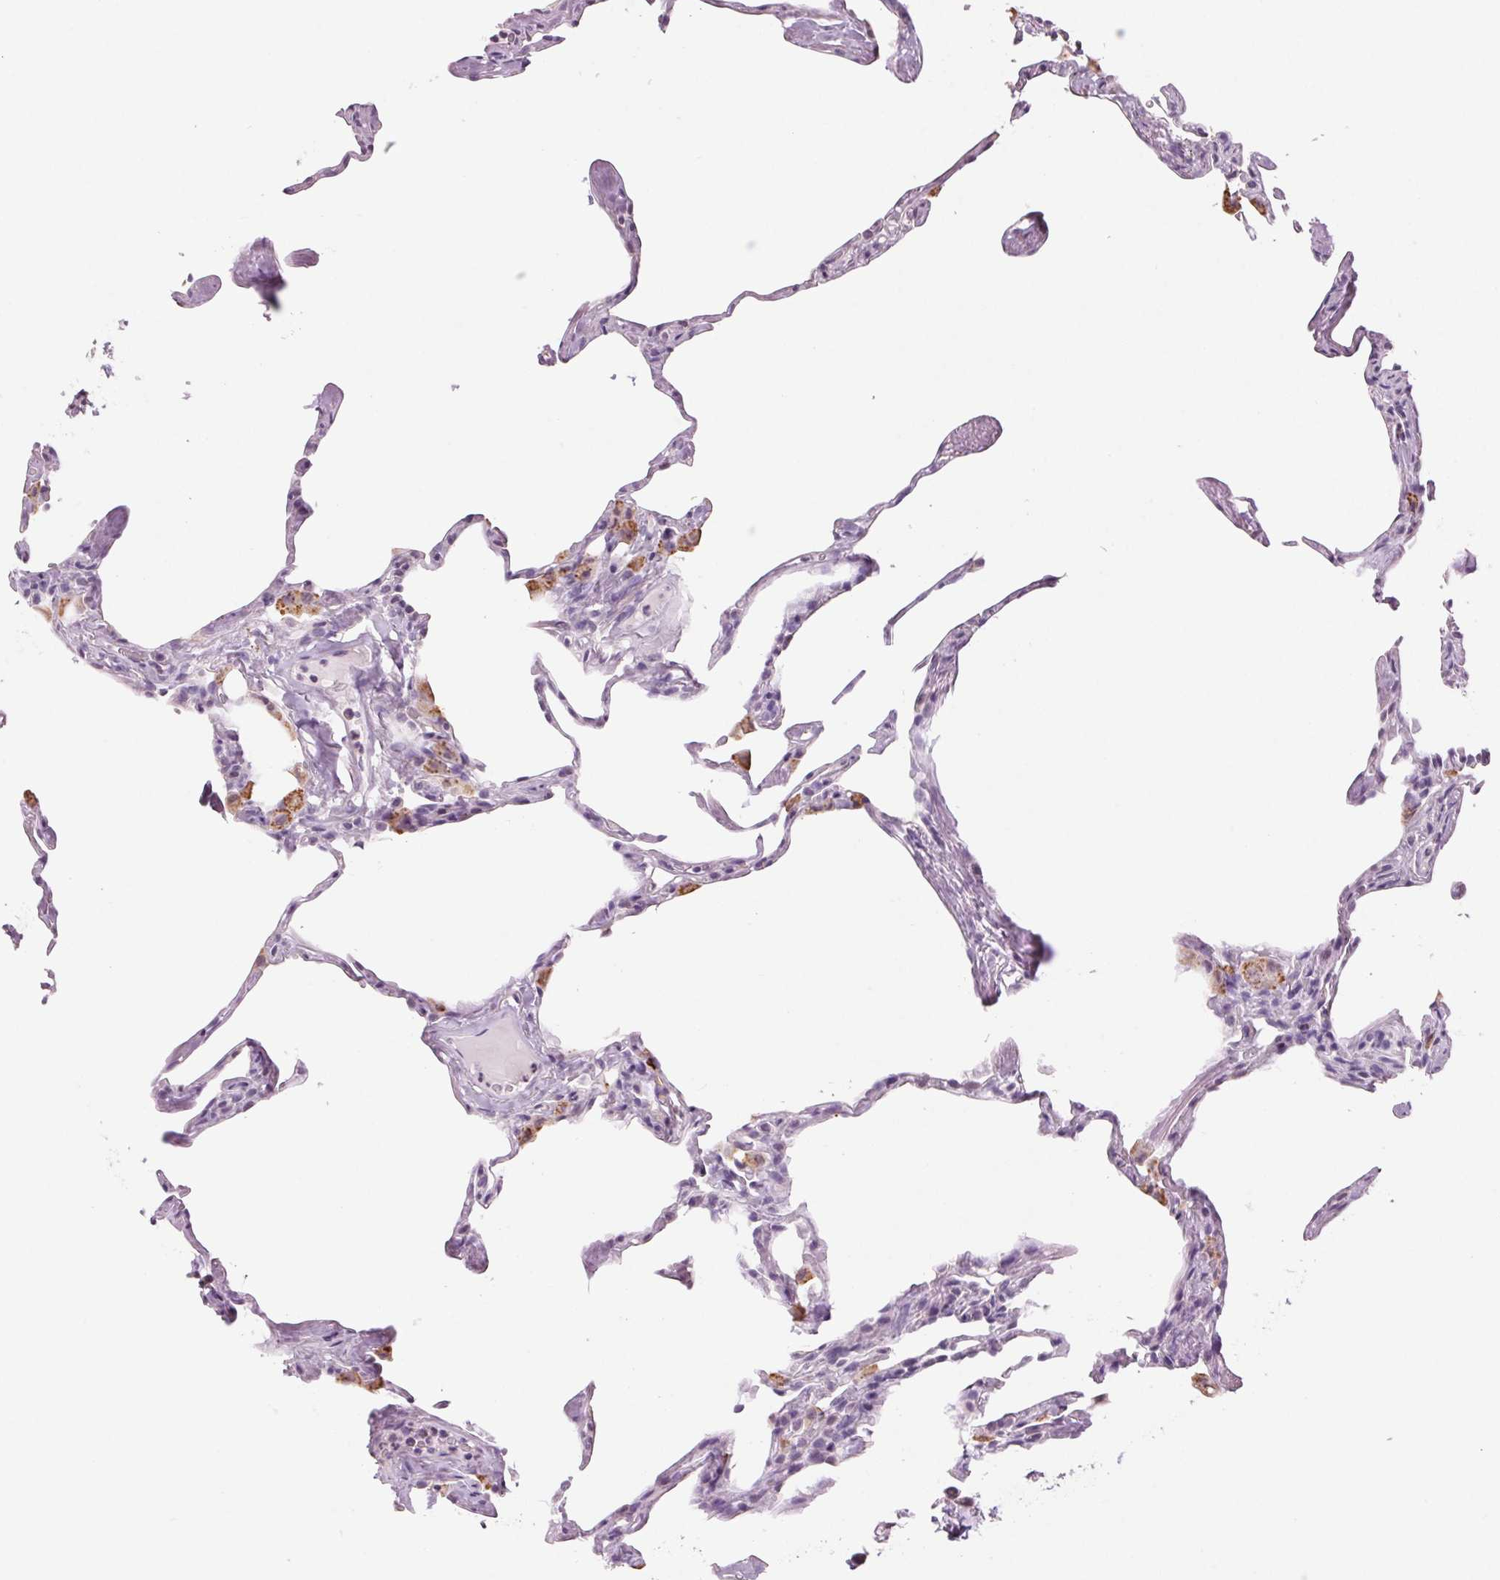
{"staining": {"intensity": "negative", "quantity": "none", "location": "none"}, "tissue": "lung", "cell_type": "Alveolar cells", "image_type": "normal", "snomed": [{"axis": "morphology", "description": "Normal tissue, NOS"}, {"axis": "topography", "description": "Lung"}], "caption": "Immunohistochemistry photomicrograph of unremarkable lung: lung stained with DAB (3,3'-diaminobenzidine) demonstrates no significant protein positivity in alveolar cells.", "gene": "MPO", "patient": {"sex": "male", "age": 65}}